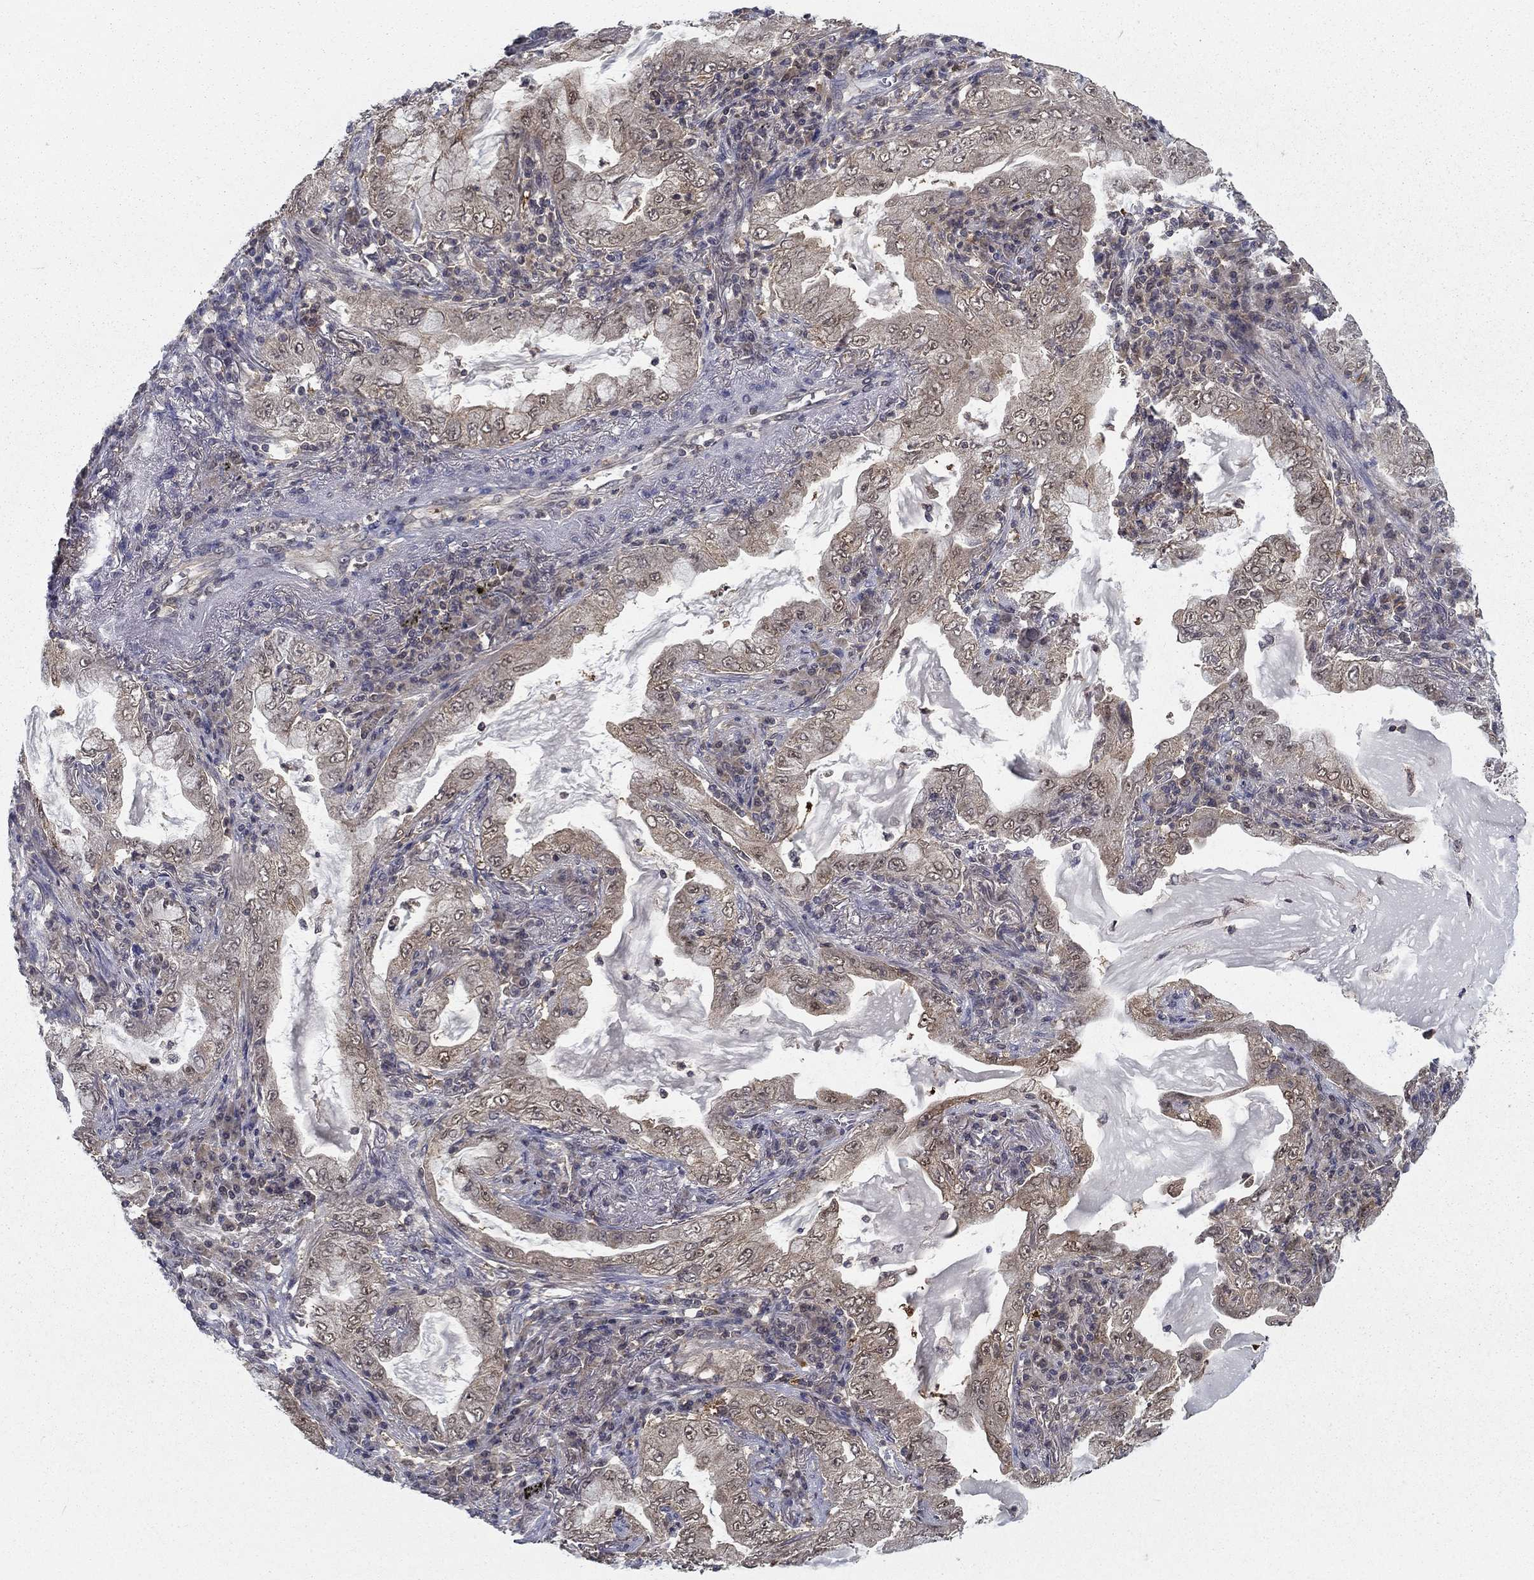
{"staining": {"intensity": "weak", "quantity": "<25%", "location": "cytoplasmic/membranous"}, "tissue": "lung cancer", "cell_type": "Tumor cells", "image_type": "cancer", "snomed": [{"axis": "morphology", "description": "Adenocarcinoma, NOS"}, {"axis": "topography", "description": "Lung"}], "caption": "Histopathology image shows no protein expression in tumor cells of lung cancer tissue.", "gene": "NIT2", "patient": {"sex": "female", "age": 73}}